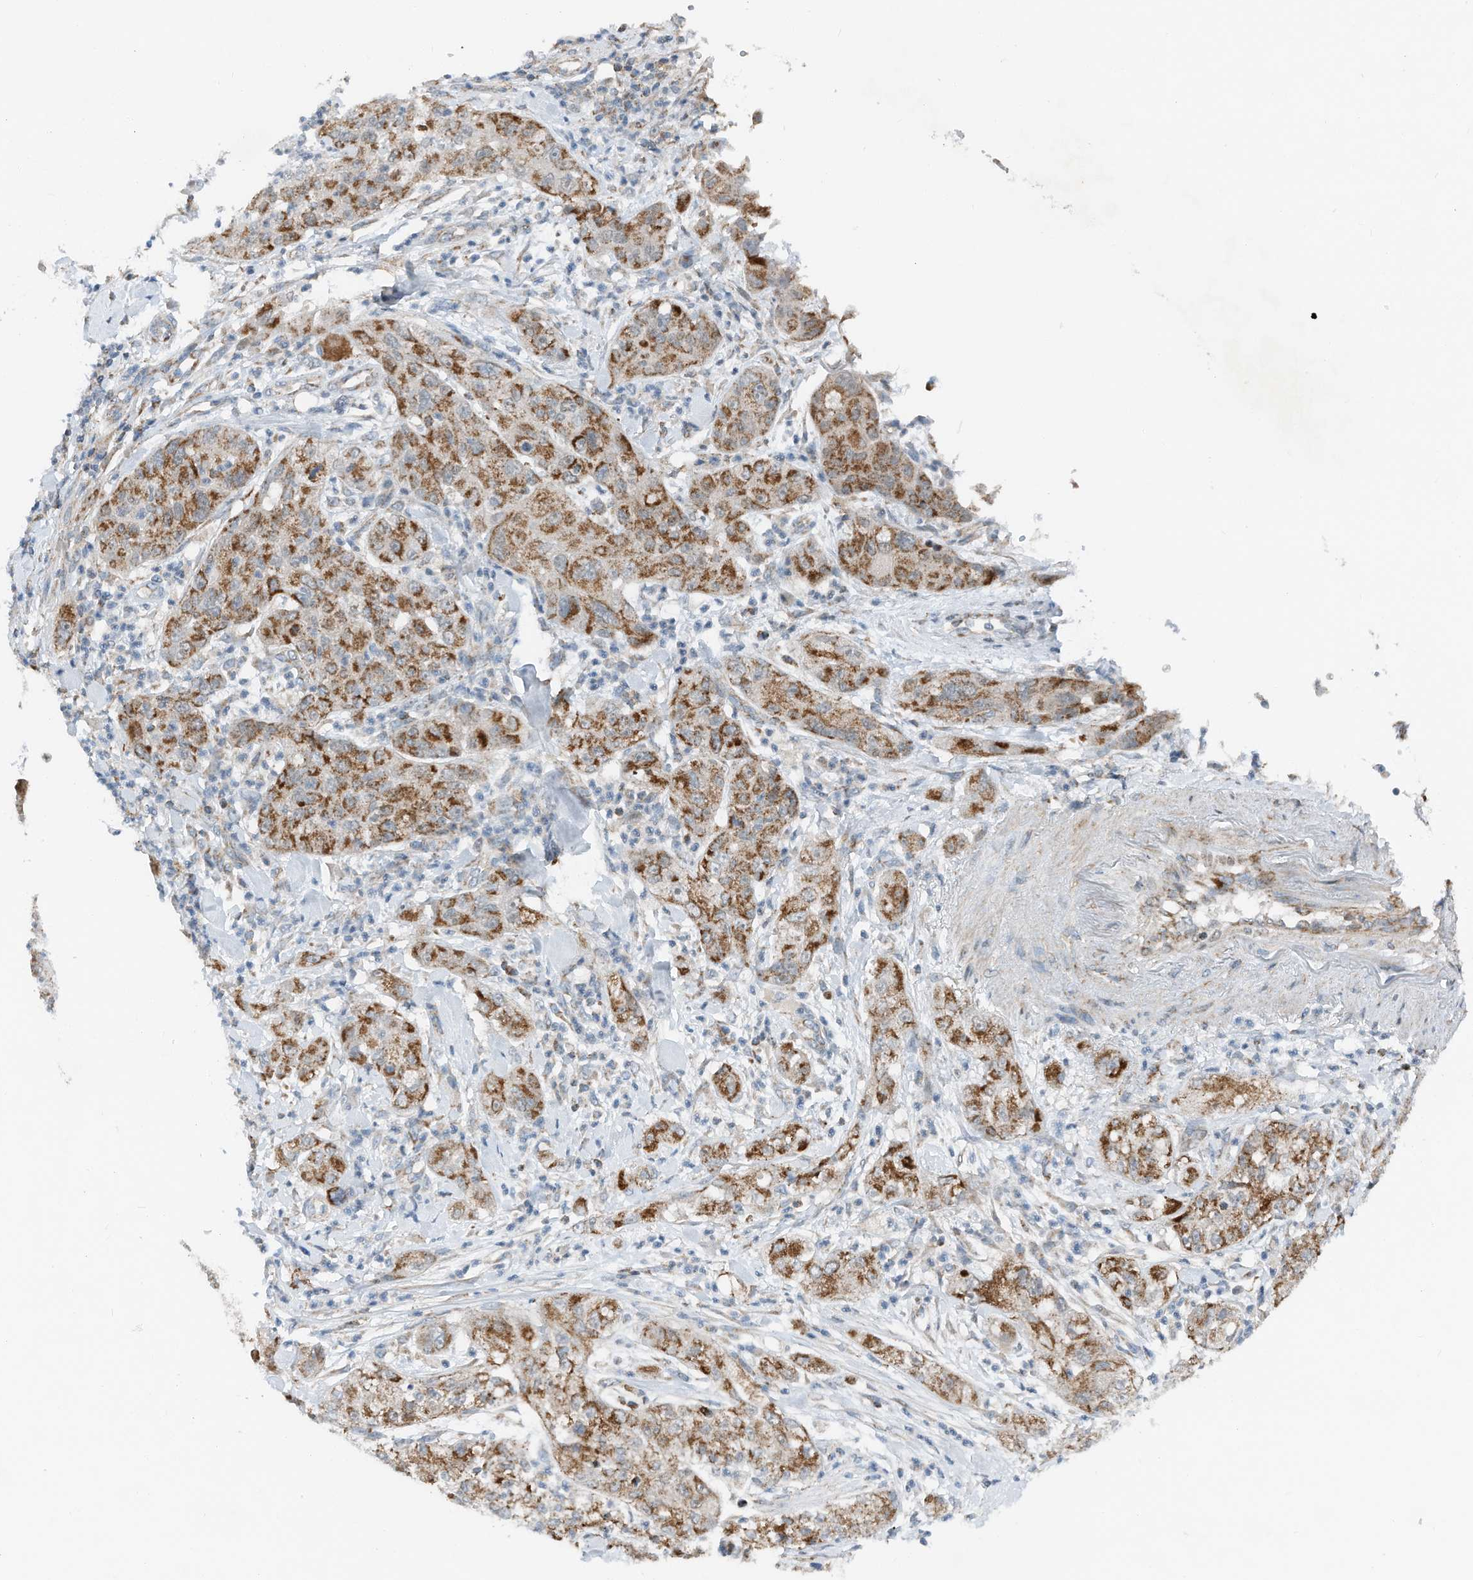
{"staining": {"intensity": "strong", "quantity": ">75%", "location": "cytoplasmic/membranous"}, "tissue": "pancreatic cancer", "cell_type": "Tumor cells", "image_type": "cancer", "snomed": [{"axis": "morphology", "description": "Adenocarcinoma, NOS"}, {"axis": "topography", "description": "Pancreas"}], "caption": "The image shows a brown stain indicating the presence of a protein in the cytoplasmic/membranous of tumor cells in pancreatic cancer (adenocarcinoma).", "gene": "RMND1", "patient": {"sex": "female", "age": 78}}